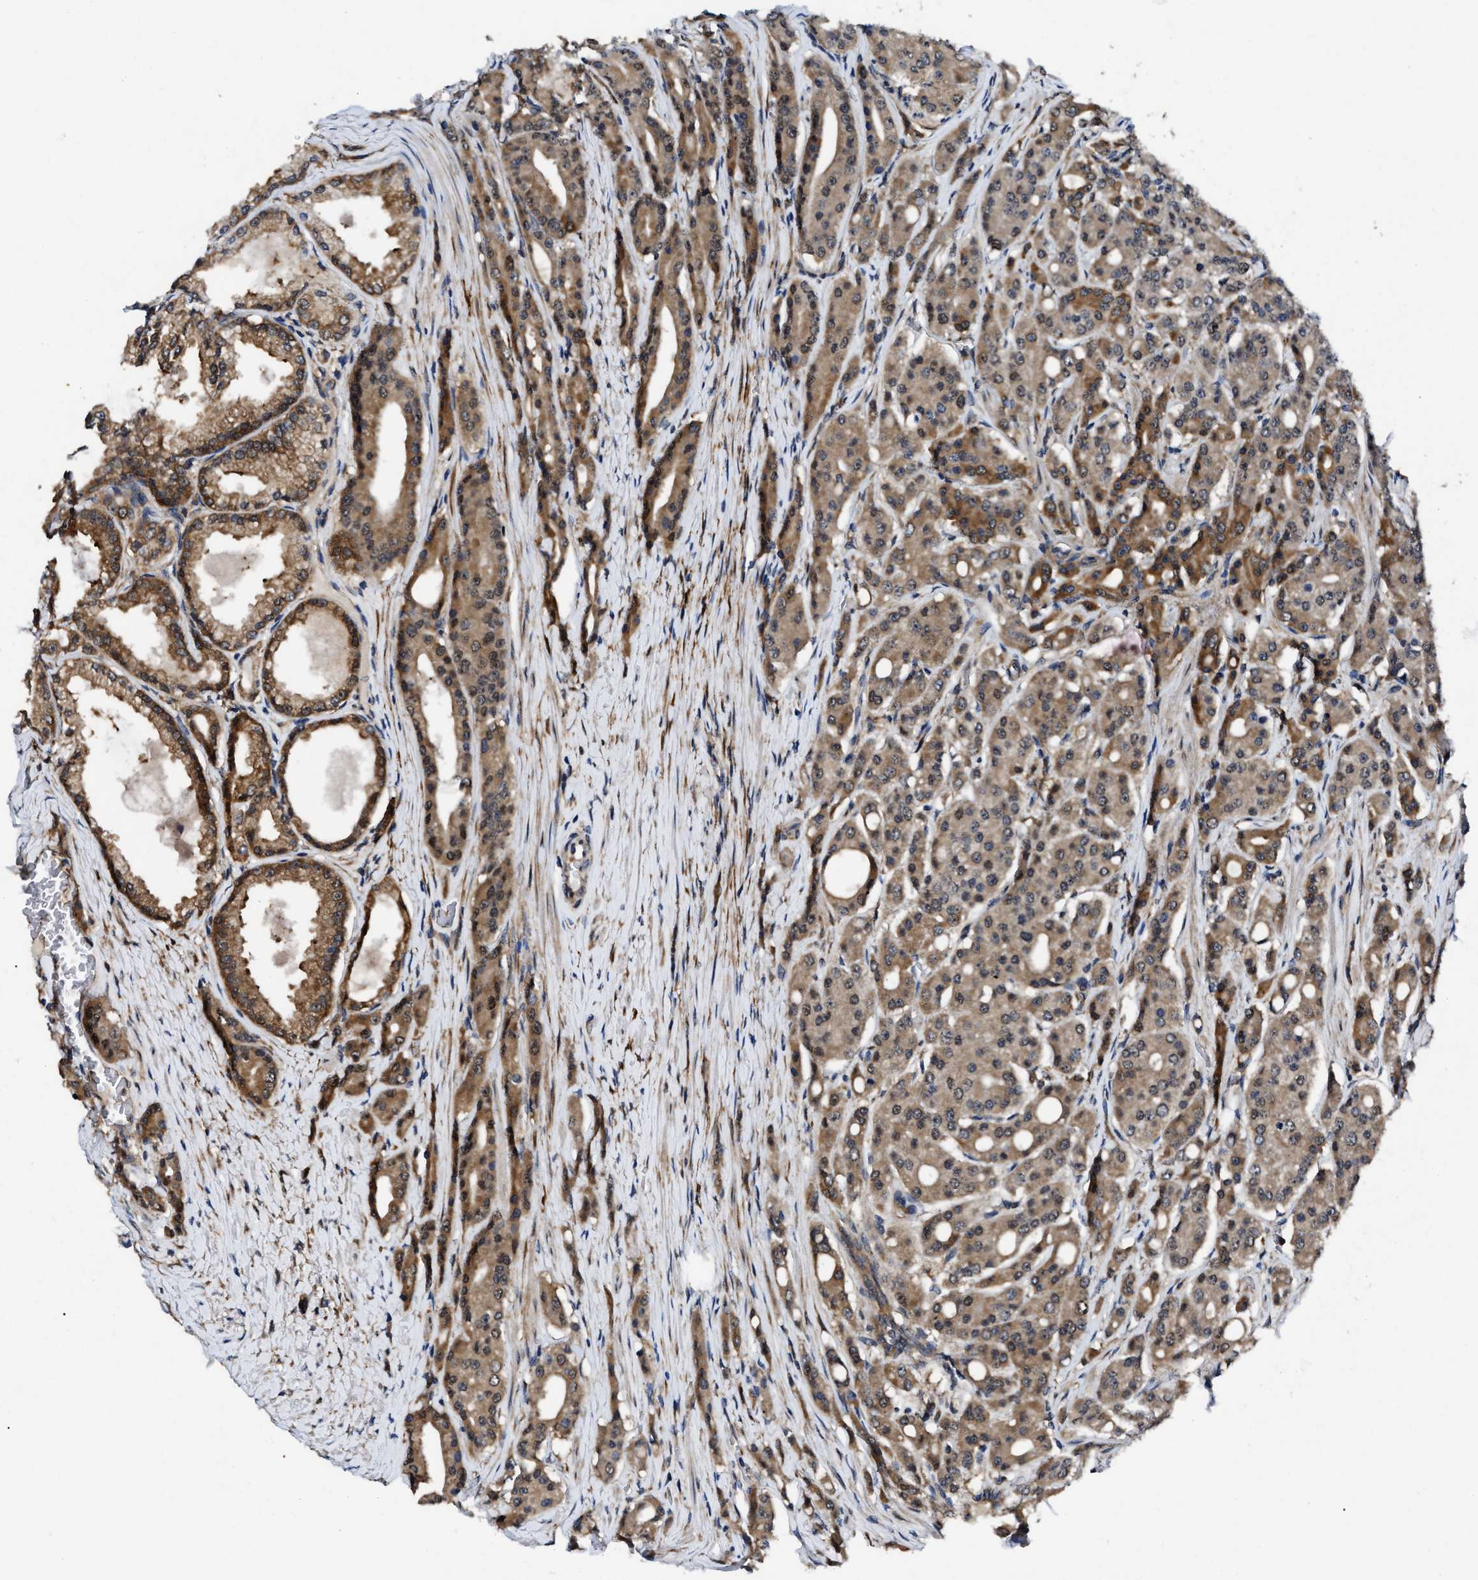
{"staining": {"intensity": "strong", "quantity": ">75%", "location": "cytoplasmic/membranous"}, "tissue": "prostate cancer", "cell_type": "Tumor cells", "image_type": "cancer", "snomed": [{"axis": "morphology", "description": "Adenocarcinoma, High grade"}, {"axis": "topography", "description": "Prostate"}], "caption": "Prostate high-grade adenocarcinoma stained with IHC exhibits strong cytoplasmic/membranous positivity in about >75% of tumor cells.", "gene": "GET4", "patient": {"sex": "male", "age": 71}}